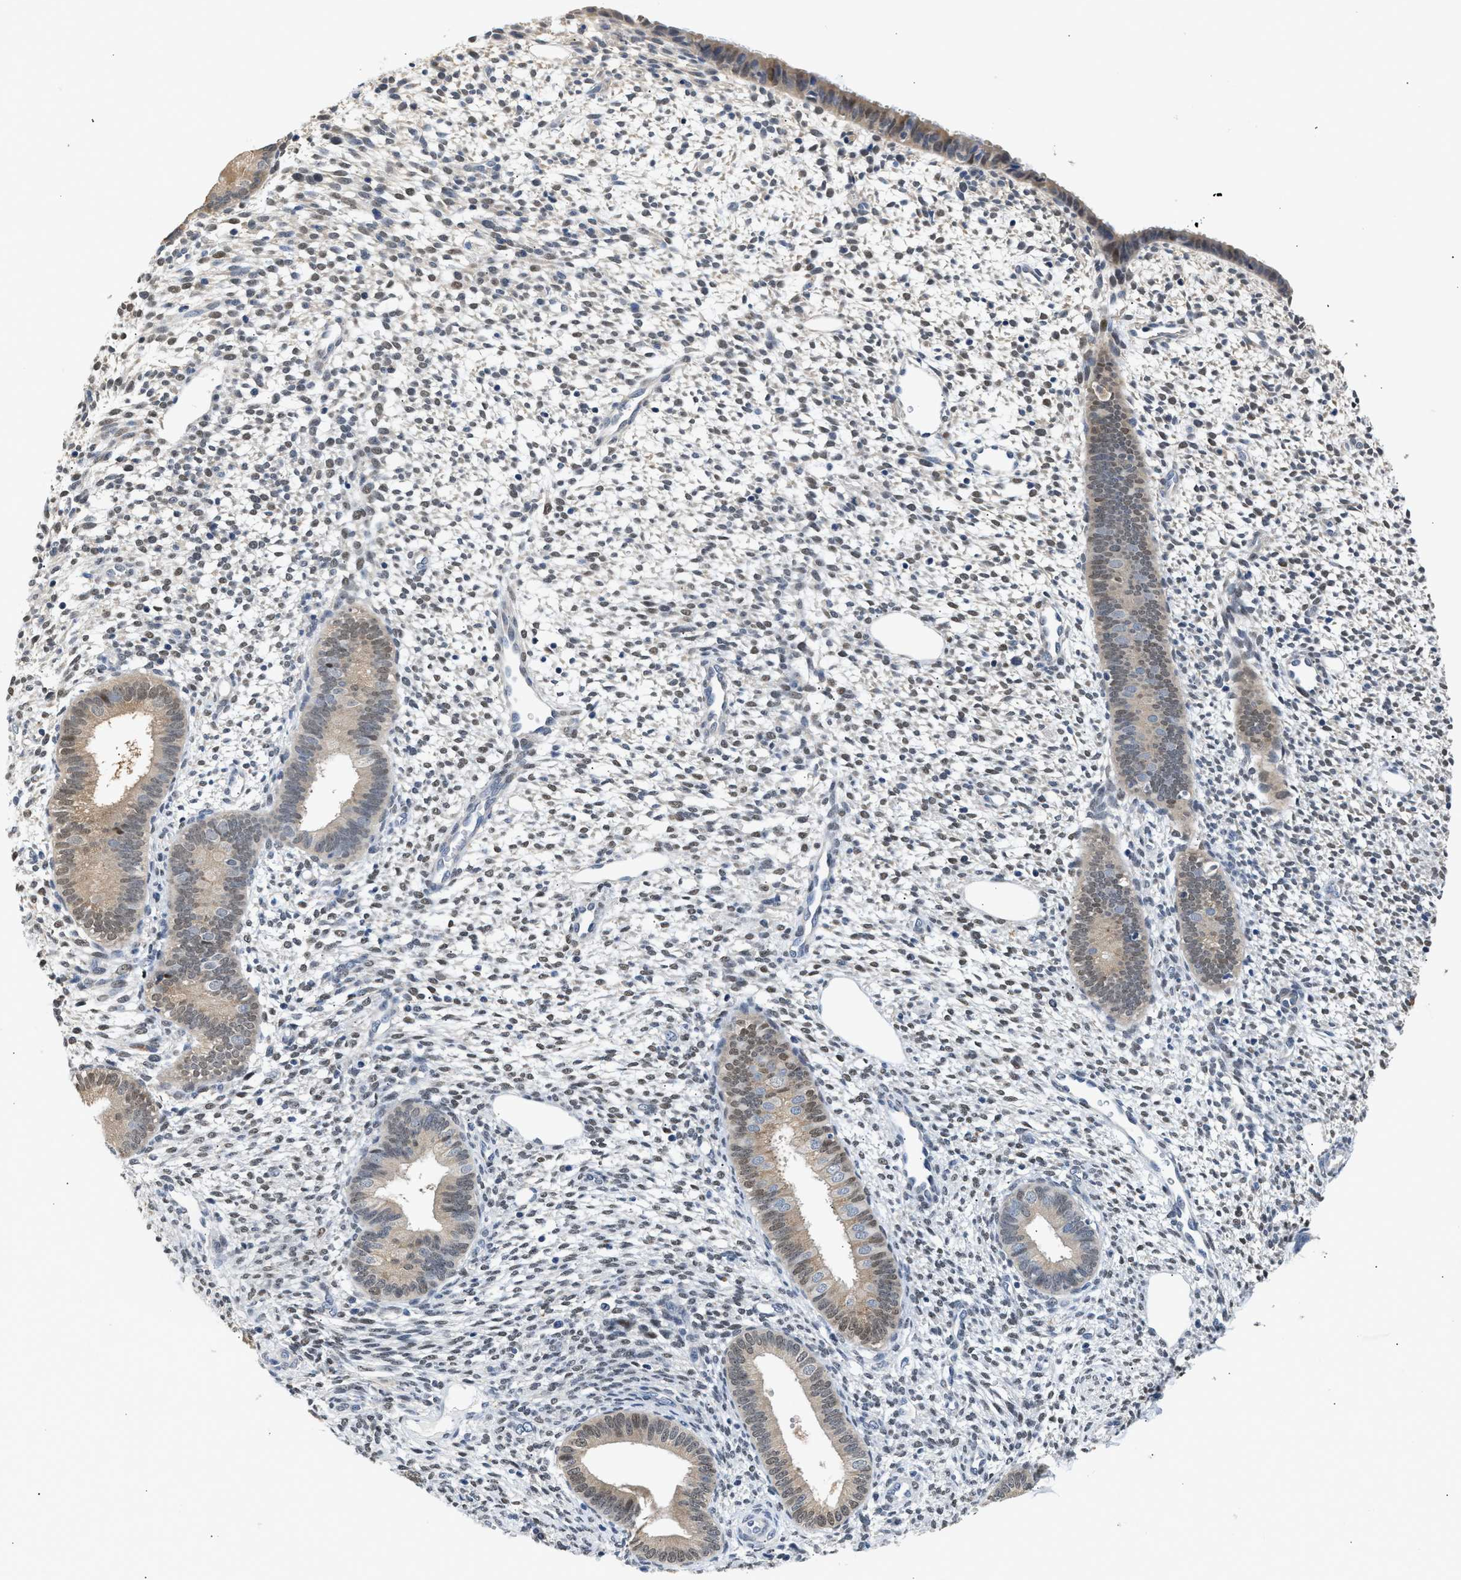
{"staining": {"intensity": "weak", "quantity": "<25%", "location": "nuclear"}, "tissue": "endometrium", "cell_type": "Cells in endometrial stroma", "image_type": "normal", "snomed": [{"axis": "morphology", "description": "Normal tissue, NOS"}, {"axis": "topography", "description": "Endometrium"}], "caption": "High power microscopy histopathology image of an immunohistochemistry micrograph of unremarkable endometrium, revealing no significant expression in cells in endometrial stroma.", "gene": "PPM1L", "patient": {"sex": "female", "age": 46}}